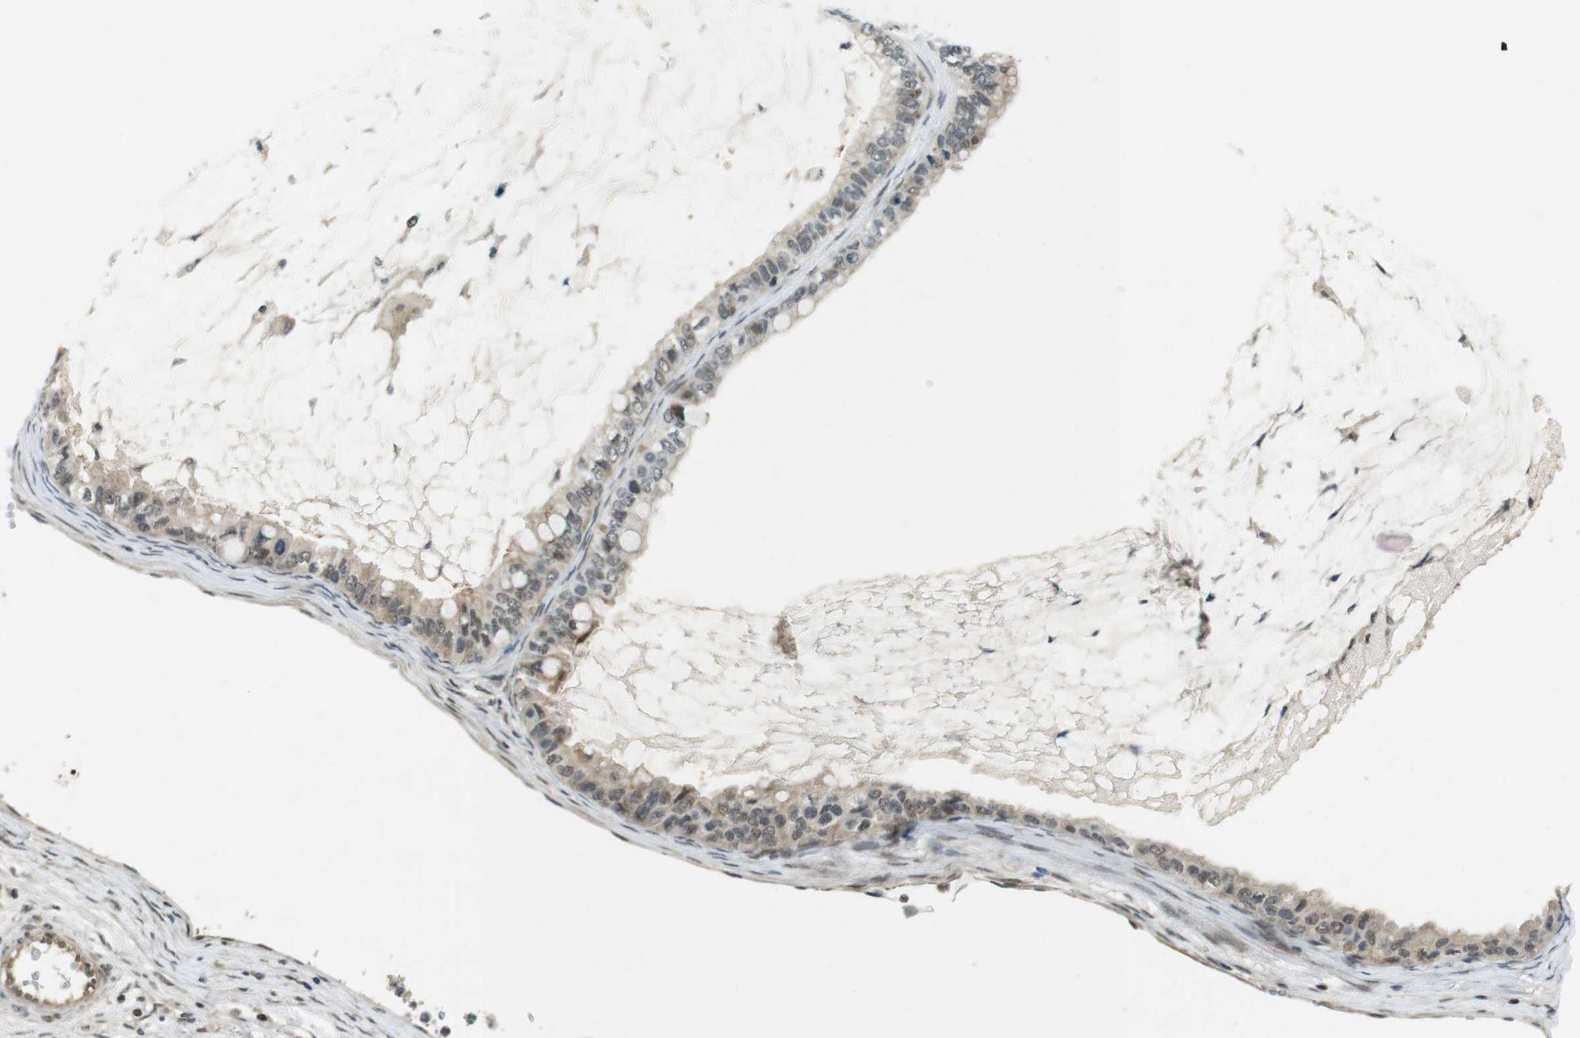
{"staining": {"intensity": "weak", "quantity": ">75%", "location": "cytoplasmic/membranous,nuclear"}, "tissue": "ovarian cancer", "cell_type": "Tumor cells", "image_type": "cancer", "snomed": [{"axis": "morphology", "description": "Cystadenocarcinoma, mucinous, NOS"}, {"axis": "topography", "description": "Ovary"}], "caption": "Mucinous cystadenocarcinoma (ovarian) stained for a protein exhibits weak cytoplasmic/membranous and nuclear positivity in tumor cells.", "gene": "BRD4", "patient": {"sex": "female", "age": 80}}